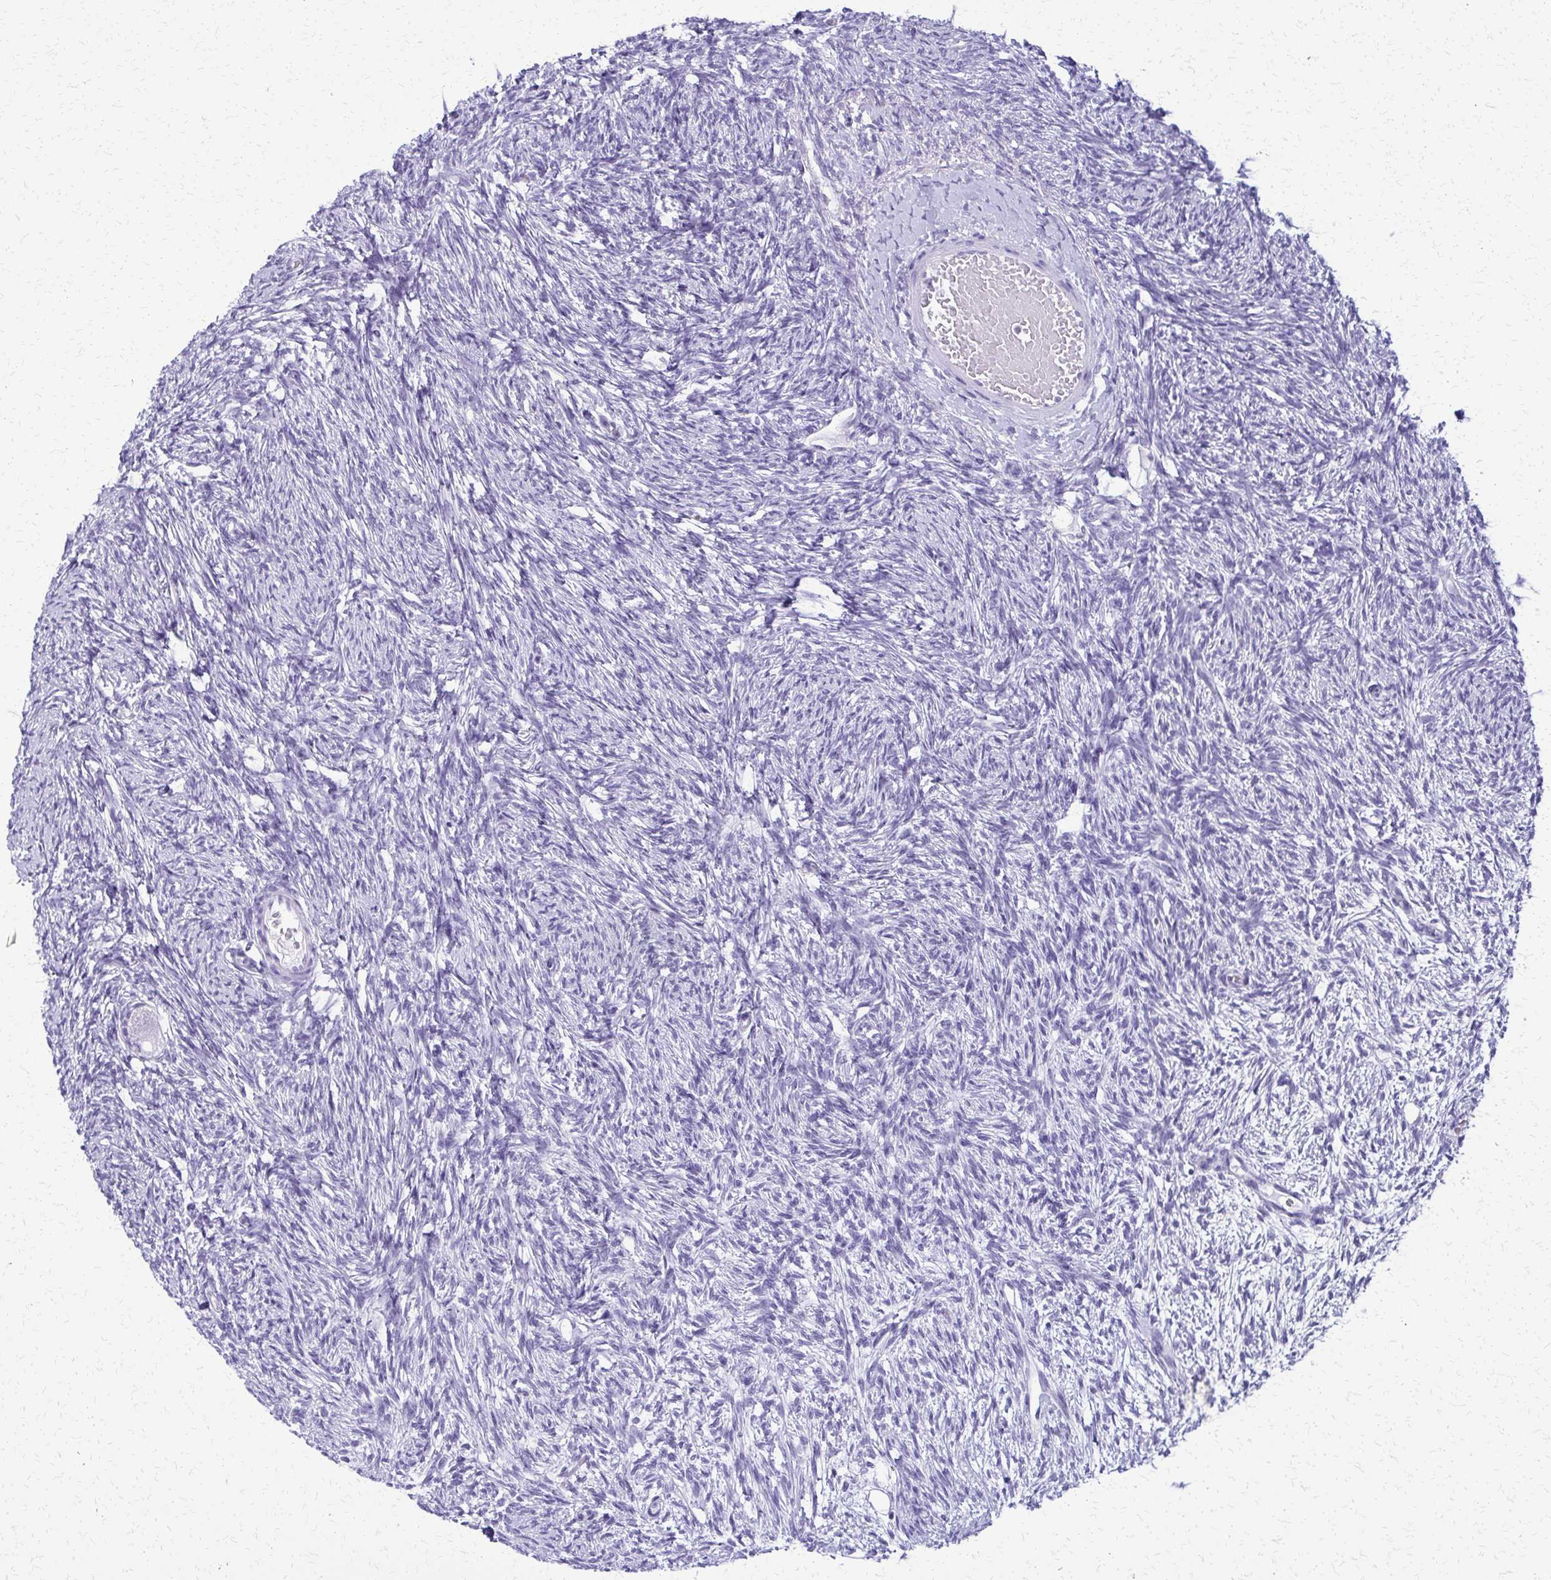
{"staining": {"intensity": "negative", "quantity": "none", "location": "none"}, "tissue": "ovary", "cell_type": "Follicle cells", "image_type": "normal", "snomed": [{"axis": "morphology", "description": "Normal tissue, NOS"}, {"axis": "topography", "description": "Ovary"}], "caption": "The immunohistochemistry photomicrograph has no significant expression in follicle cells of ovary.", "gene": "FAM162B", "patient": {"sex": "female", "age": 33}}